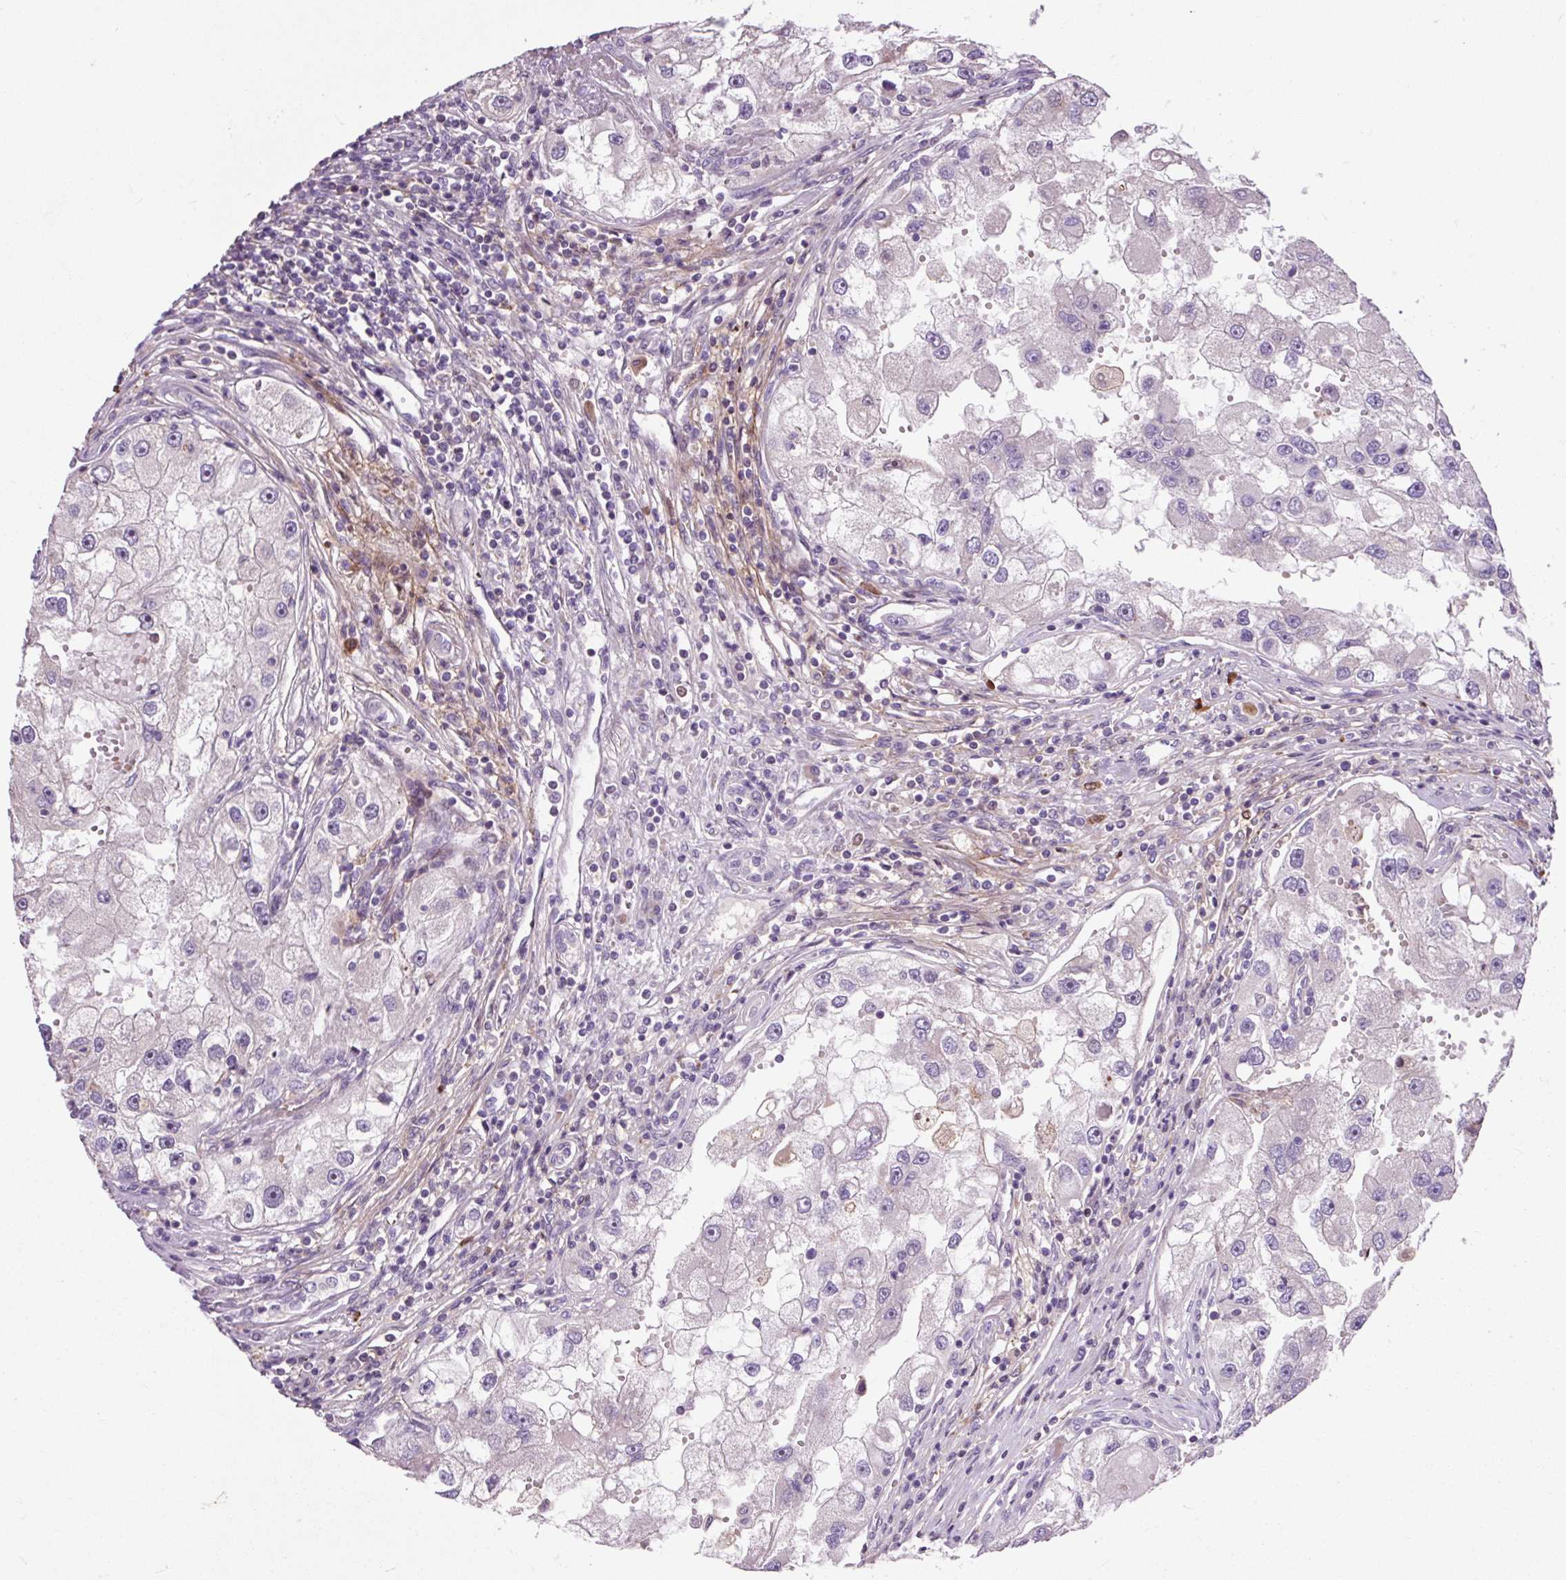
{"staining": {"intensity": "negative", "quantity": "none", "location": "none"}, "tissue": "renal cancer", "cell_type": "Tumor cells", "image_type": "cancer", "snomed": [{"axis": "morphology", "description": "Adenocarcinoma, NOS"}, {"axis": "topography", "description": "Kidney"}], "caption": "Tumor cells show no significant staining in renal cancer (adenocarcinoma).", "gene": "PRIMPOL", "patient": {"sex": "male", "age": 63}}